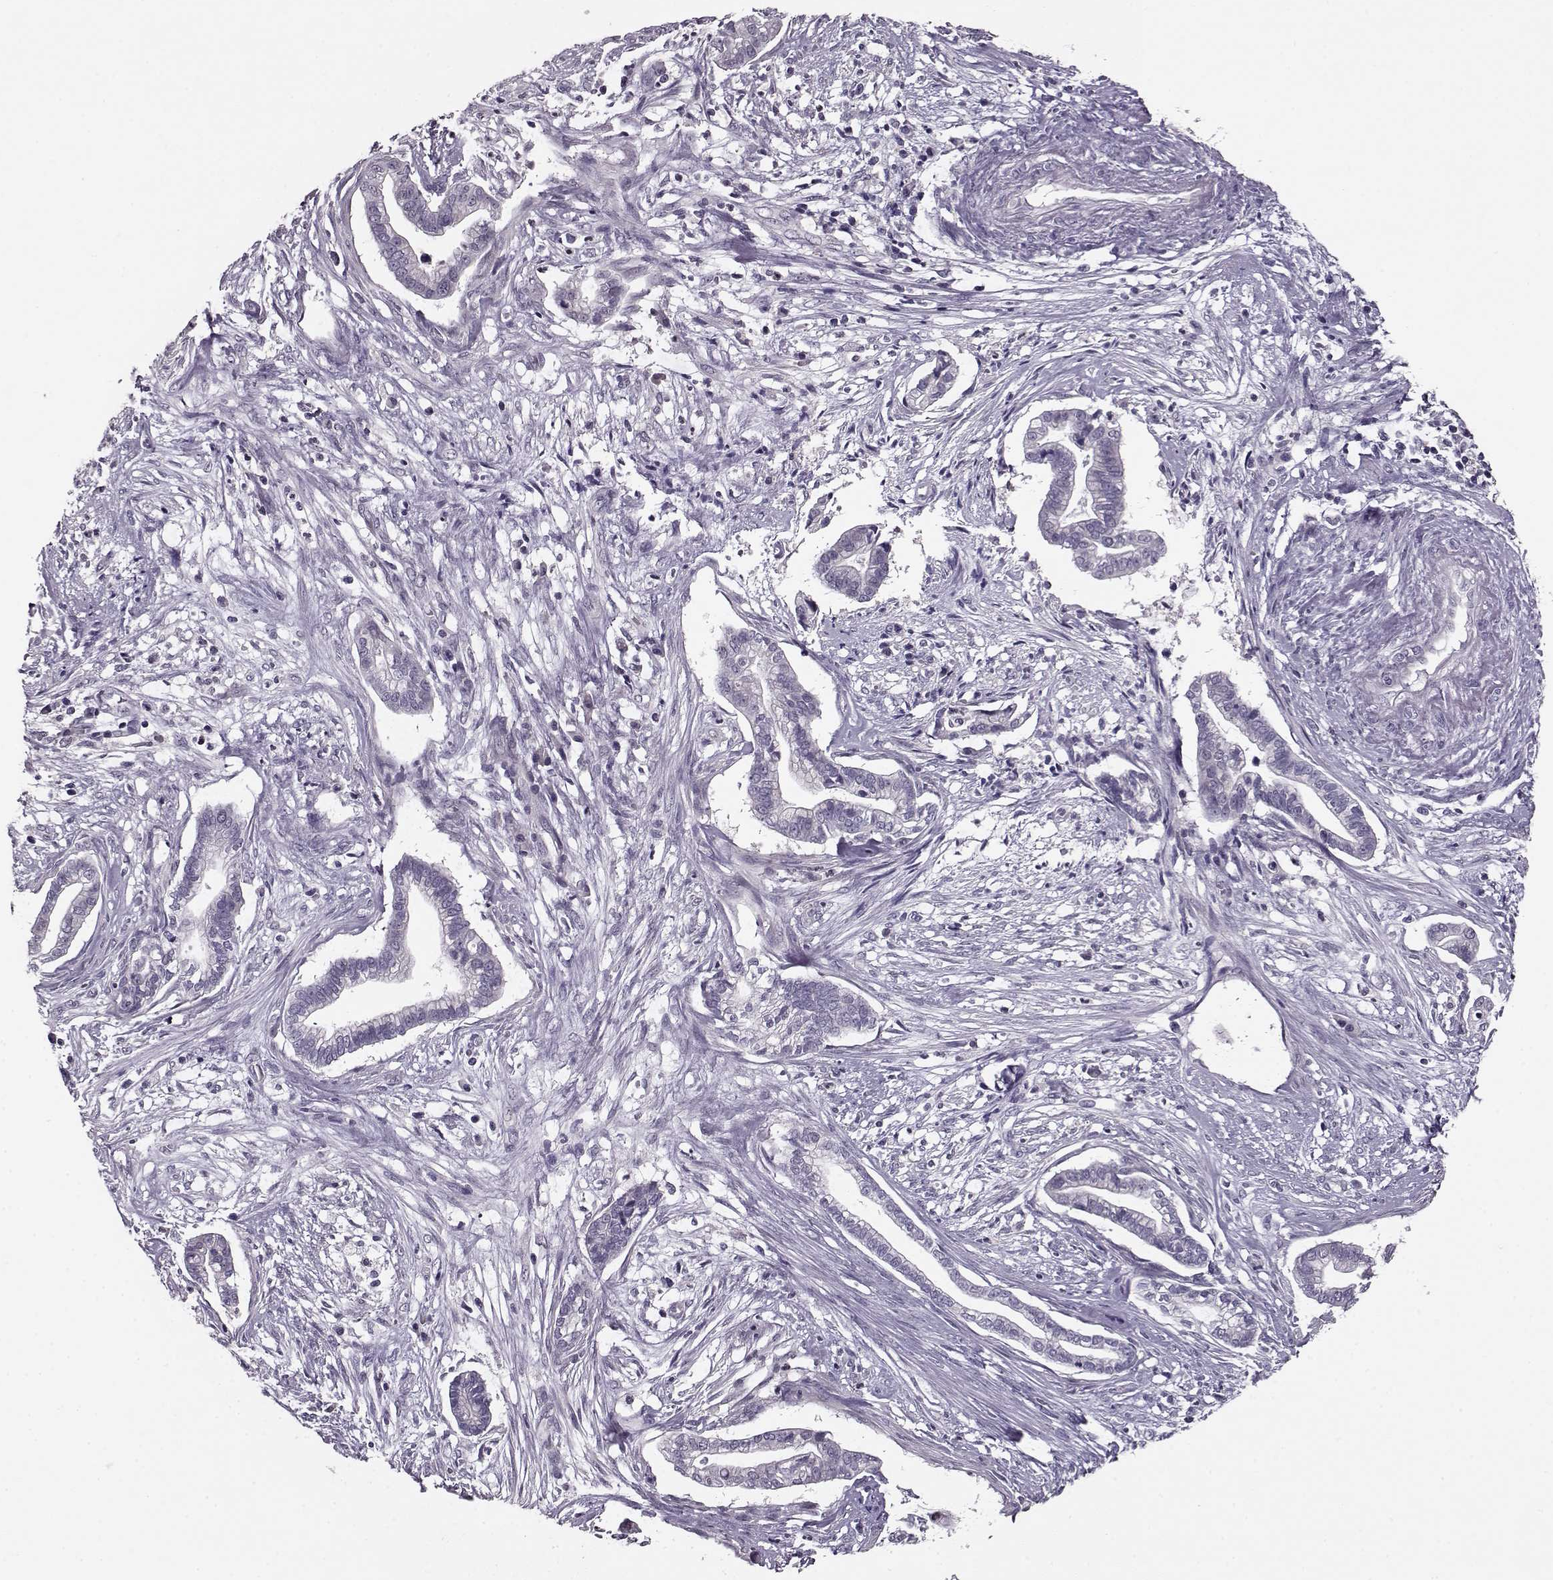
{"staining": {"intensity": "negative", "quantity": "none", "location": "none"}, "tissue": "cervical cancer", "cell_type": "Tumor cells", "image_type": "cancer", "snomed": [{"axis": "morphology", "description": "Adenocarcinoma, NOS"}, {"axis": "topography", "description": "Cervix"}], "caption": "Image shows no protein positivity in tumor cells of cervical cancer tissue.", "gene": "RP1L1", "patient": {"sex": "female", "age": 62}}